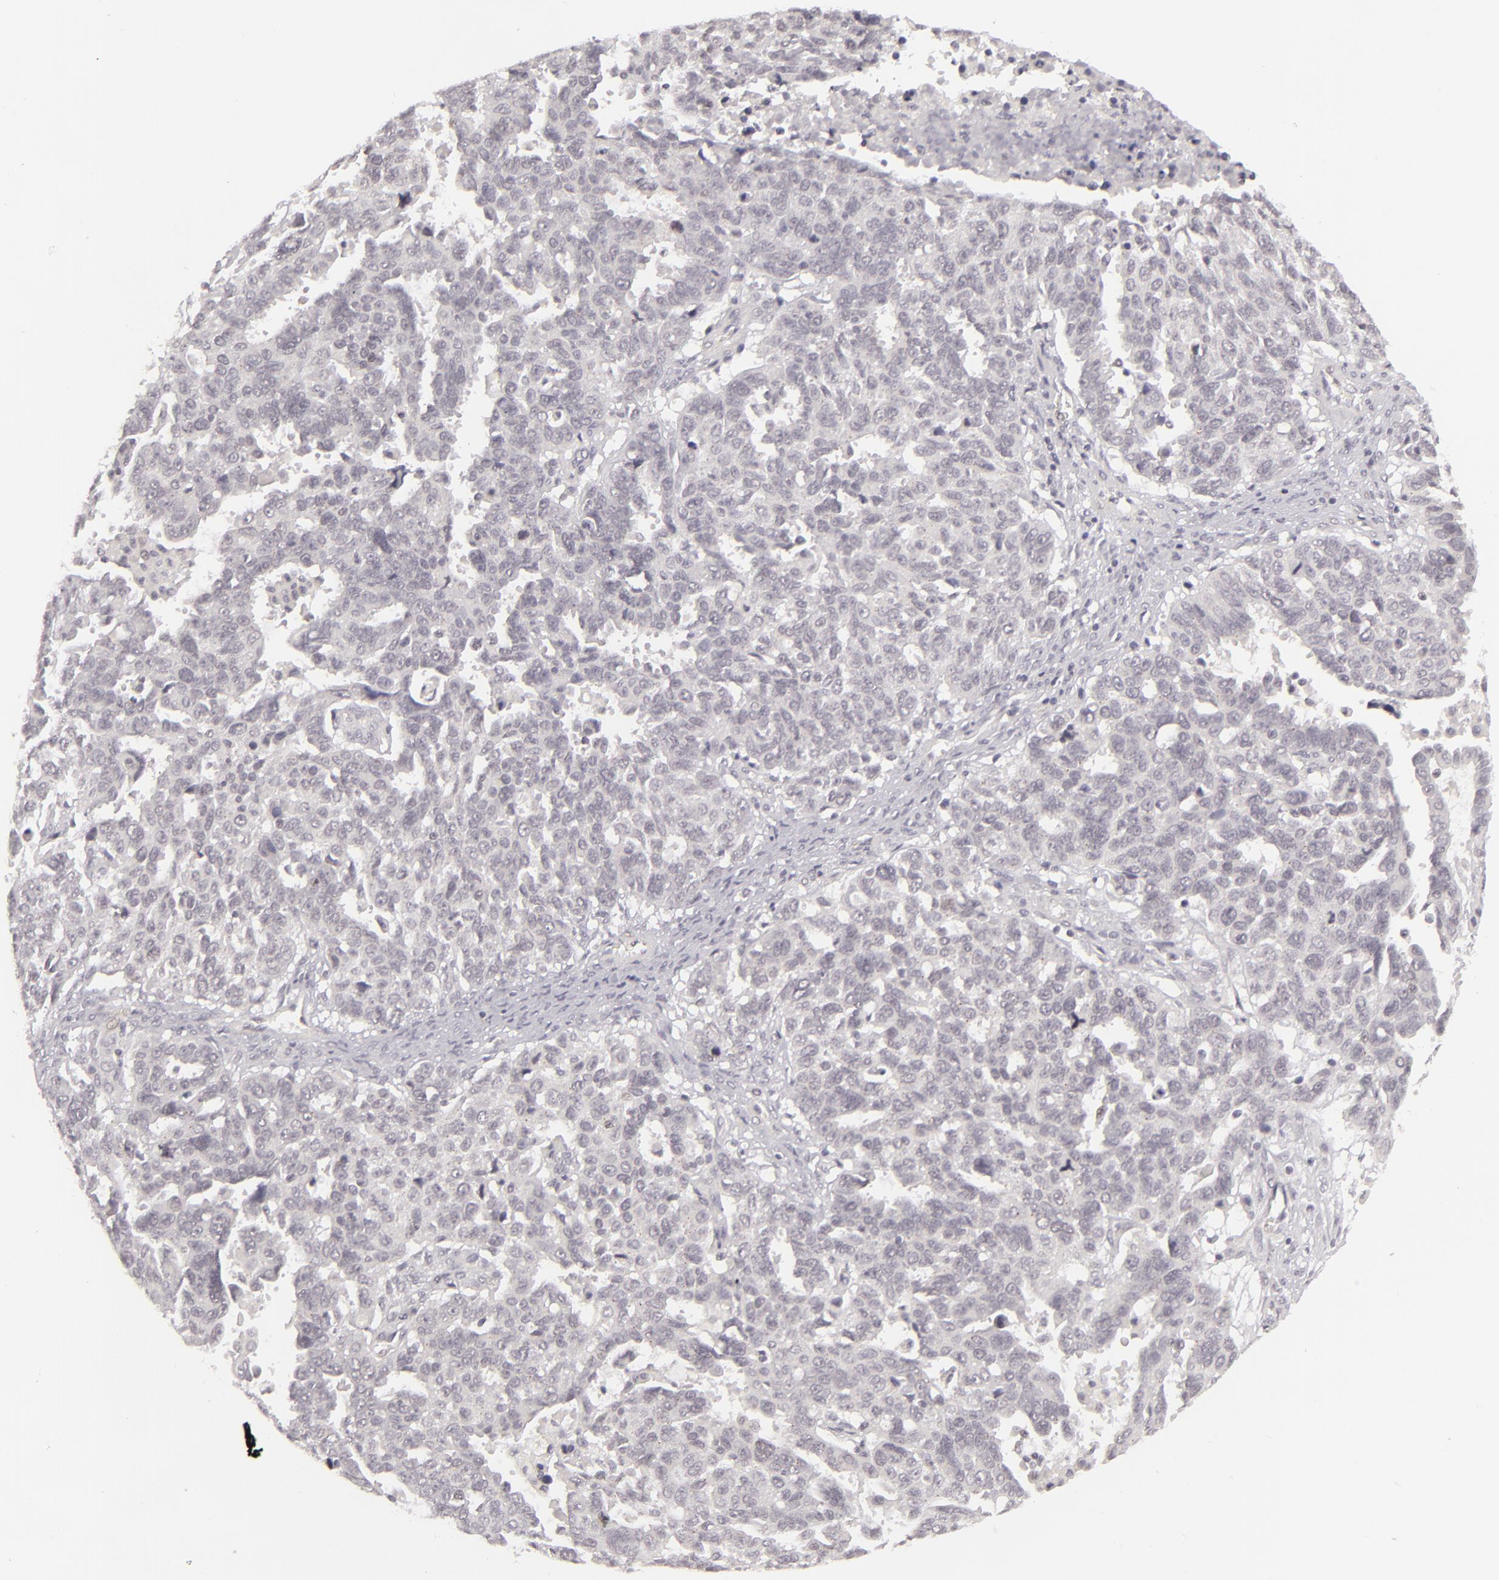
{"staining": {"intensity": "negative", "quantity": "none", "location": "none"}, "tissue": "ovarian cancer", "cell_type": "Tumor cells", "image_type": "cancer", "snomed": [{"axis": "morphology", "description": "Carcinoma, endometroid"}, {"axis": "morphology", "description": "Cystadenocarcinoma, serous, NOS"}, {"axis": "topography", "description": "Ovary"}], "caption": "Protein analysis of ovarian cancer (serous cystadenocarcinoma) exhibits no significant positivity in tumor cells. (DAB (3,3'-diaminobenzidine) IHC visualized using brightfield microscopy, high magnification).", "gene": "DLG3", "patient": {"sex": "female", "age": 45}}